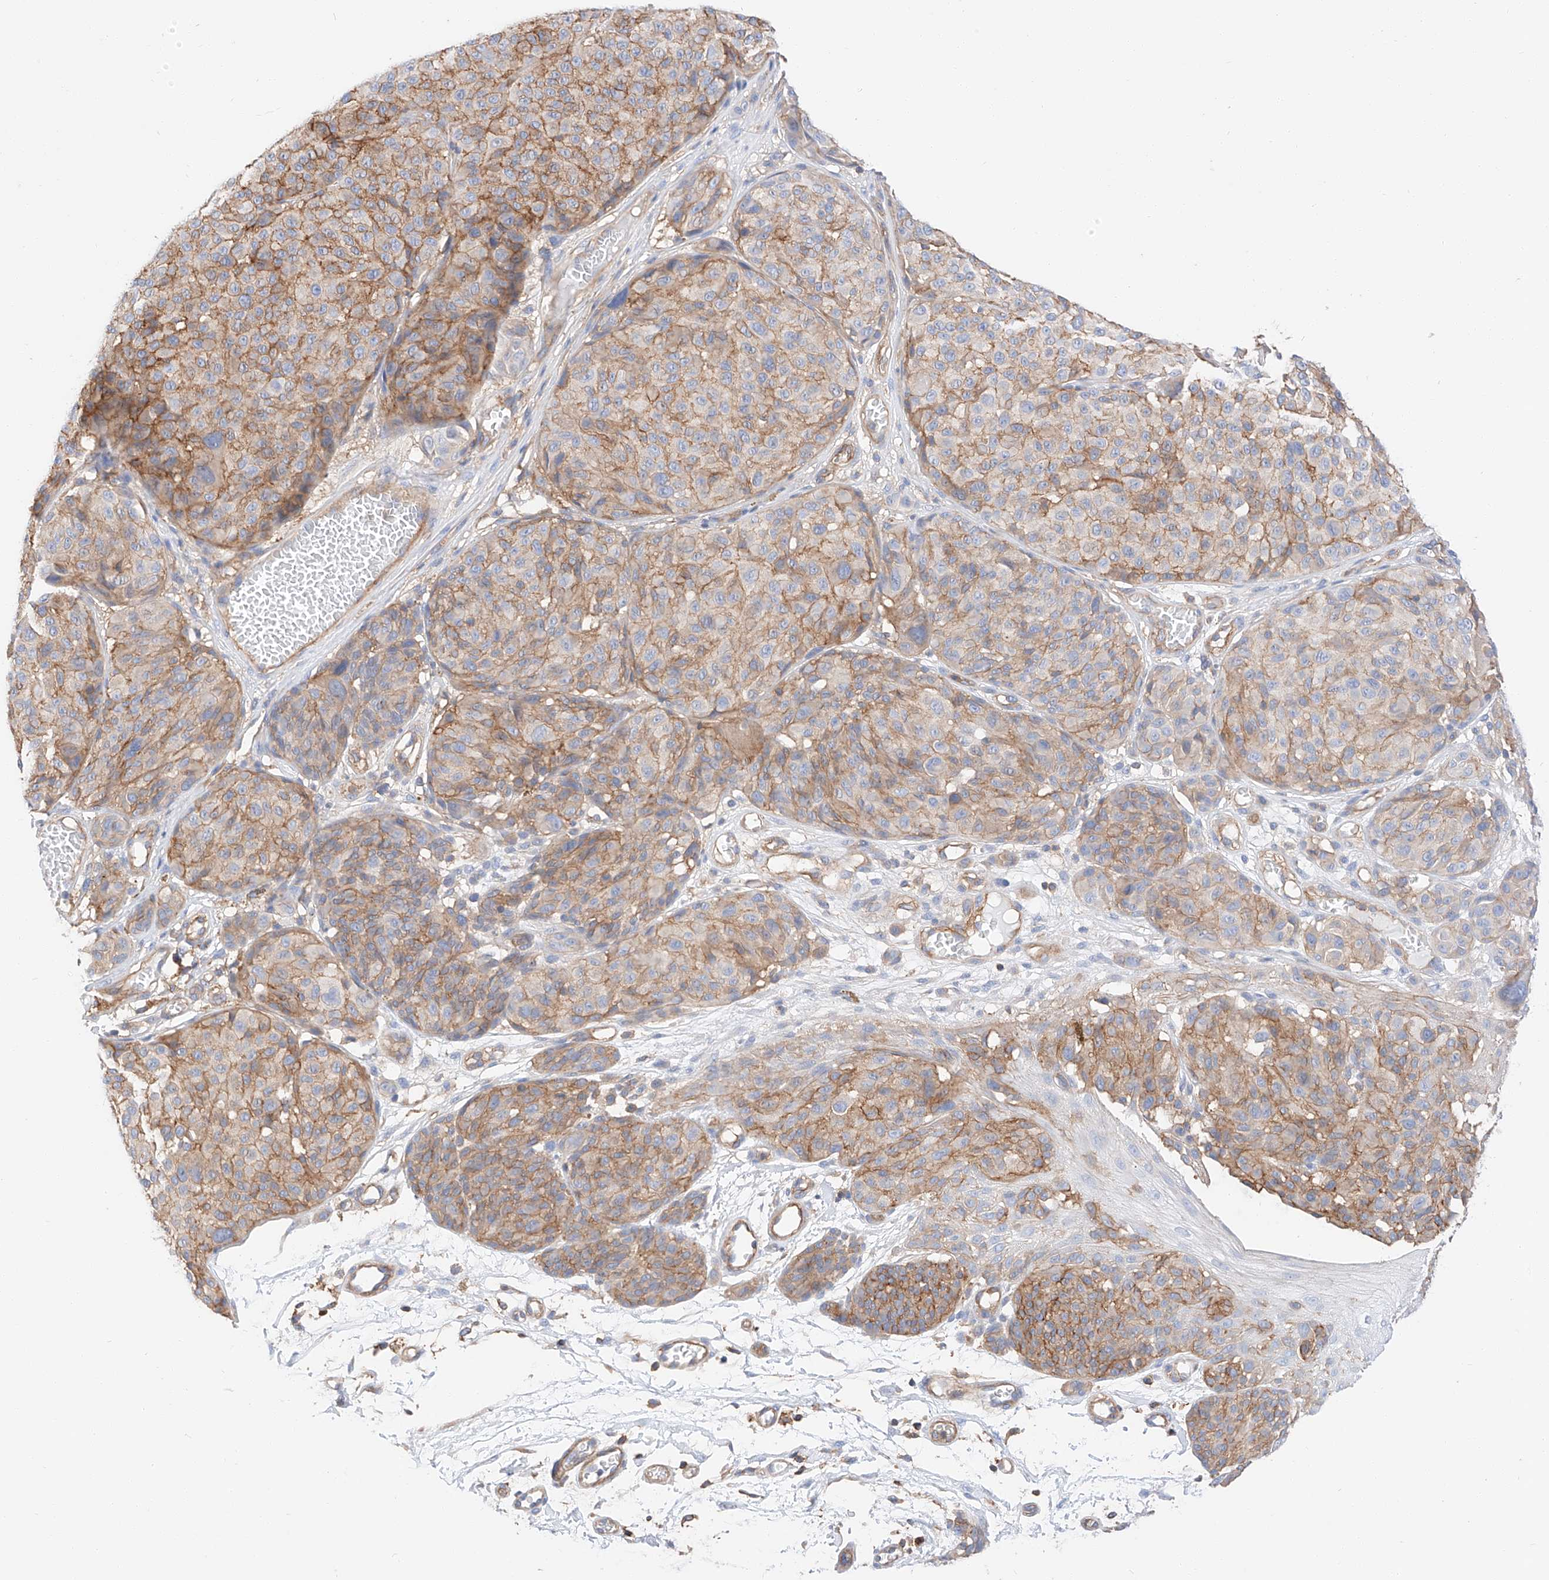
{"staining": {"intensity": "moderate", "quantity": "25%-75%", "location": "cytoplasmic/membranous"}, "tissue": "melanoma", "cell_type": "Tumor cells", "image_type": "cancer", "snomed": [{"axis": "morphology", "description": "Malignant melanoma, NOS"}, {"axis": "topography", "description": "Skin"}], "caption": "Human melanoma stained with a protein marker demonstrates moderate staining in tumor cells.", "gene": "HAUS4", "patient": {"sex": "male", "age": 83}}